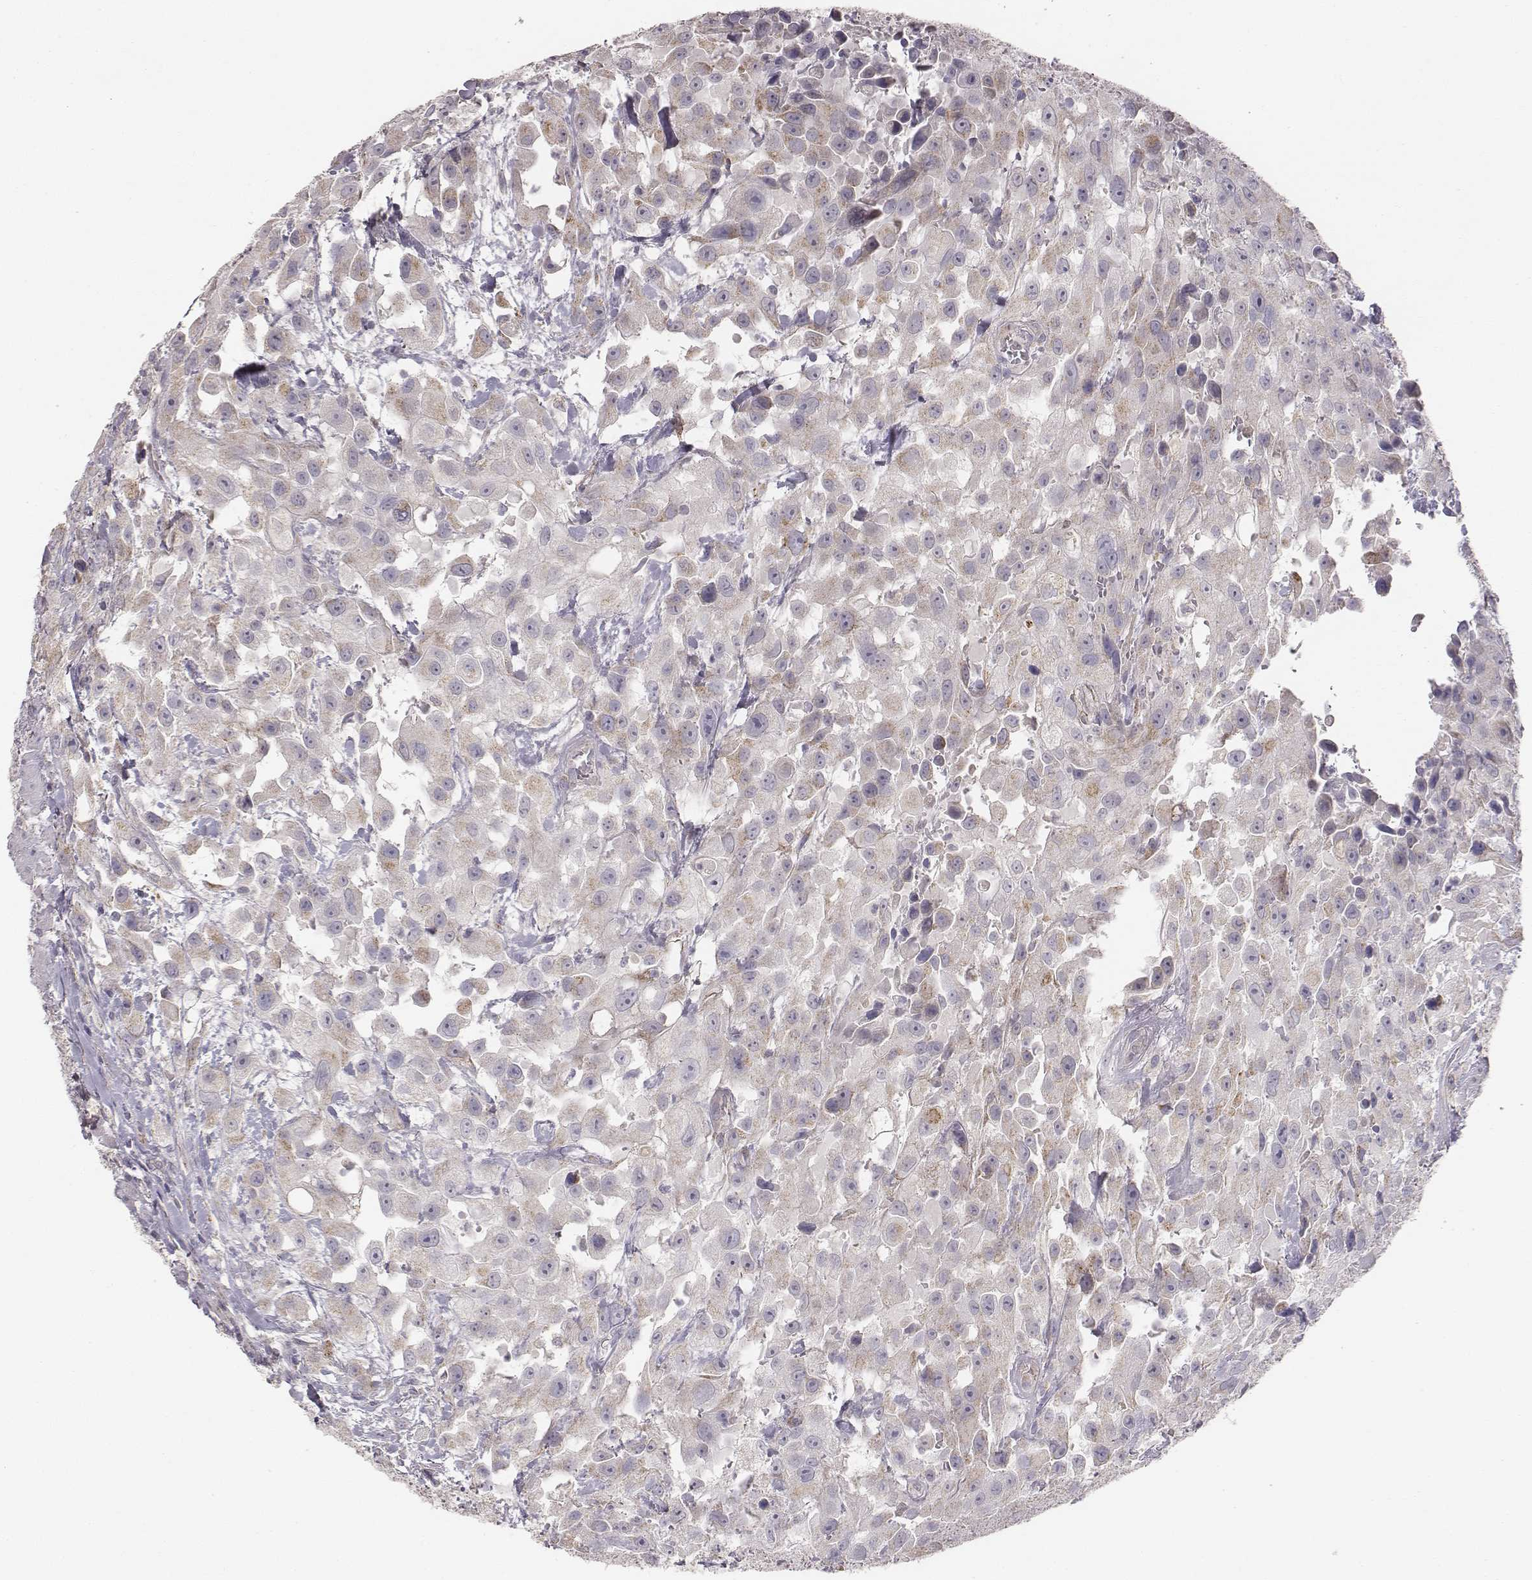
{"staining": {"intensity": "weak", "quantity": "<25%", "location": "cytoplasmic/membranous"}, "tissue": "urothelial cancer", "cell_type": "Tumor cells", "image_type": "cancer", "snomed": [{"axis": "morphology", "description": "Urothelial carcinoma, High grade"}, {"axis": "topography", "description": "Urinary bladder"}], "caption": "This is a image of IHC staining of urothelial carcinoma (high-grade), which shows no expression in tumor cells.", "gene": "ABCD3", "patient": {"sex": "male", "age": 79}}